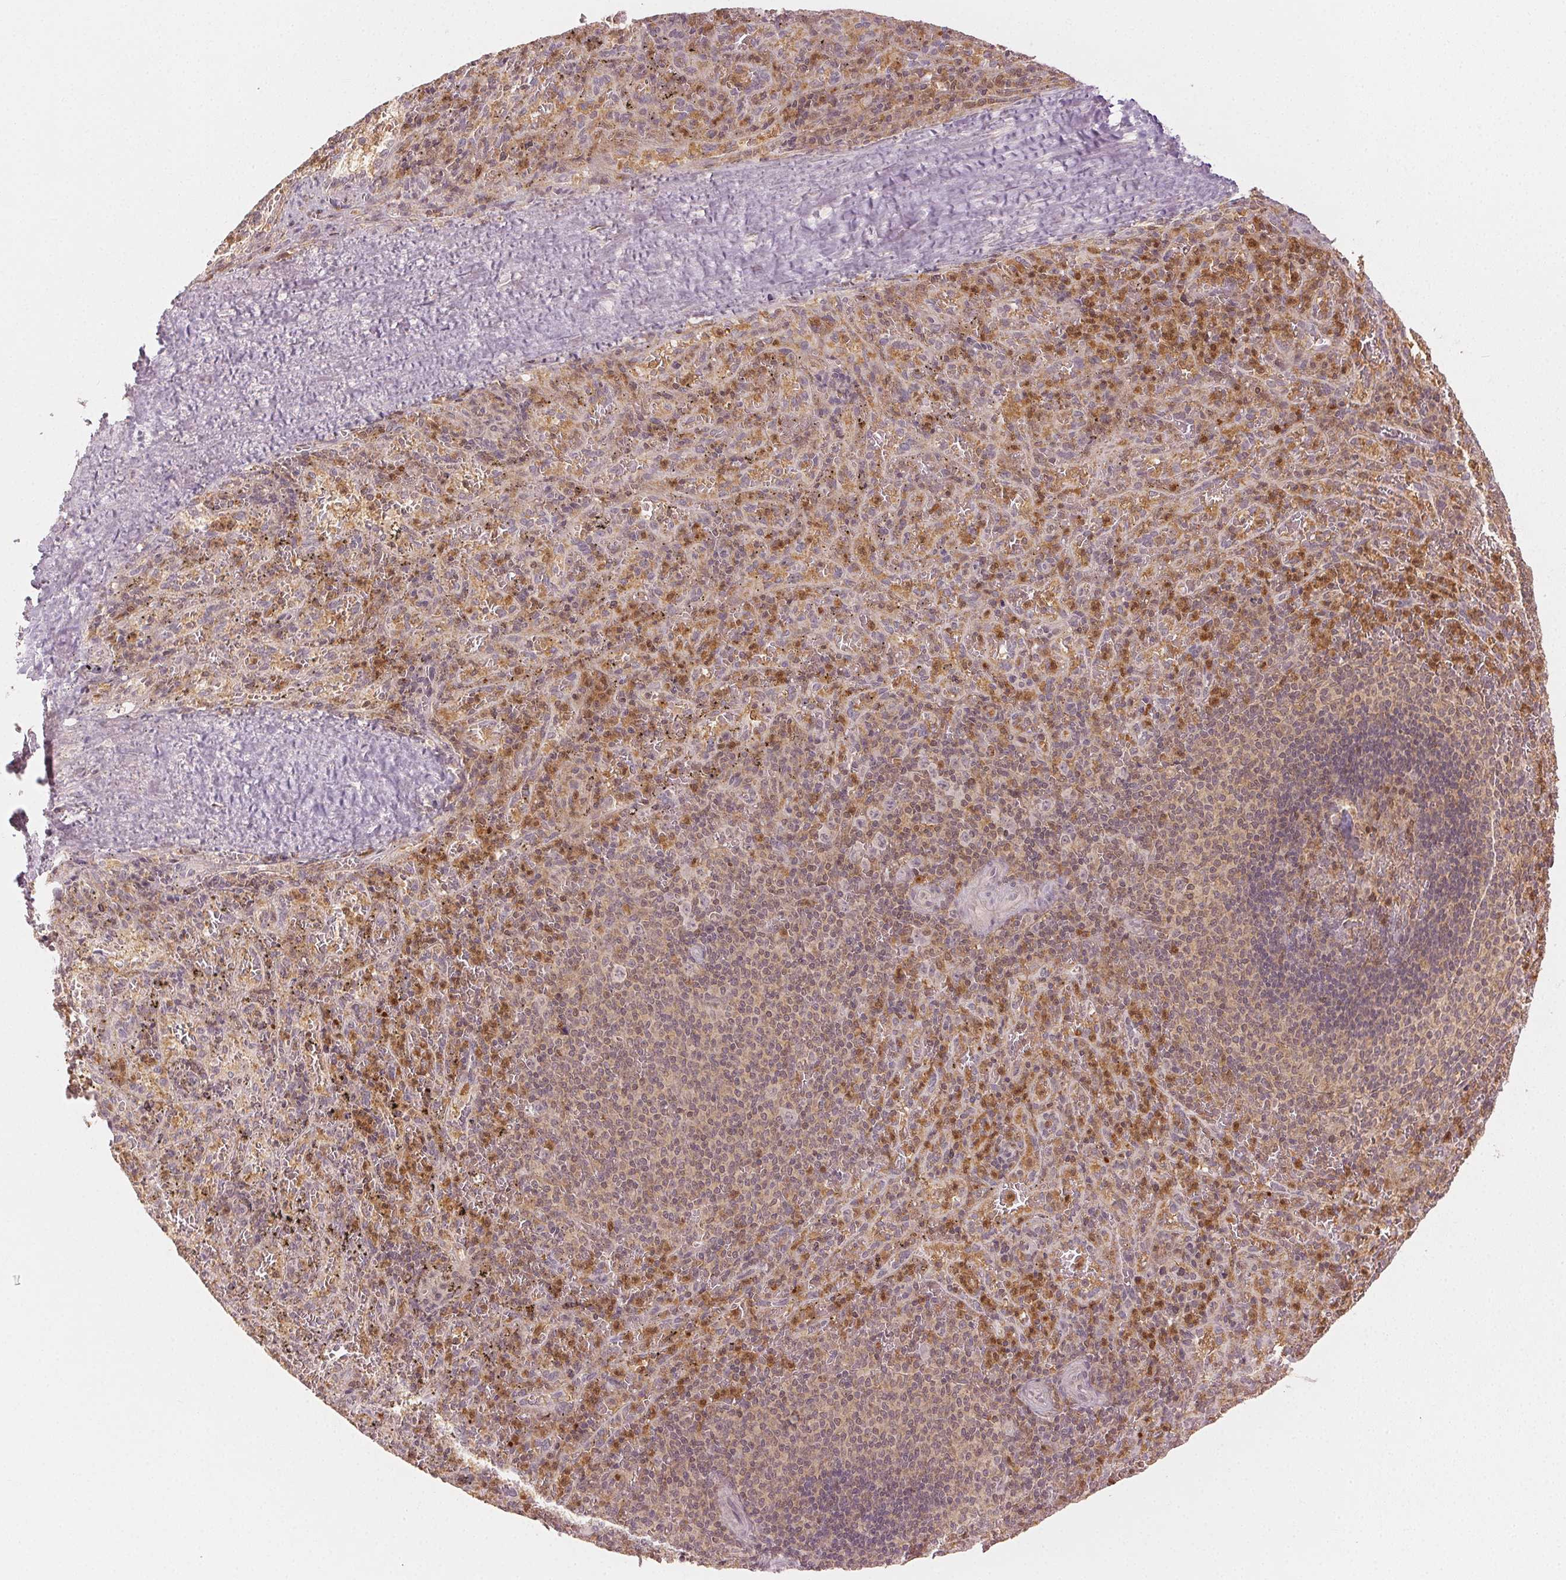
{"staining": {"intensity": "moderate", "quantity": "25%-75%", "location": "cytoplasmic/membranous,nuclear"}, "tissue": "spleen", "cell_type": "Cells in red pulp", "image_type": "normal", "snomed": [{"axis": "morphology", "description": "Normal tissue, NOS"}, {"axis": "topography", "description": "Spleen"}], "caption": "Moderate cytoplasmic/membranous,nuclear protein staining is identified in approximately 25%-75% of cells in red pulp in spleen.", "gene": "MAPK14", "patient": {"sex": "male", "age": 57}}